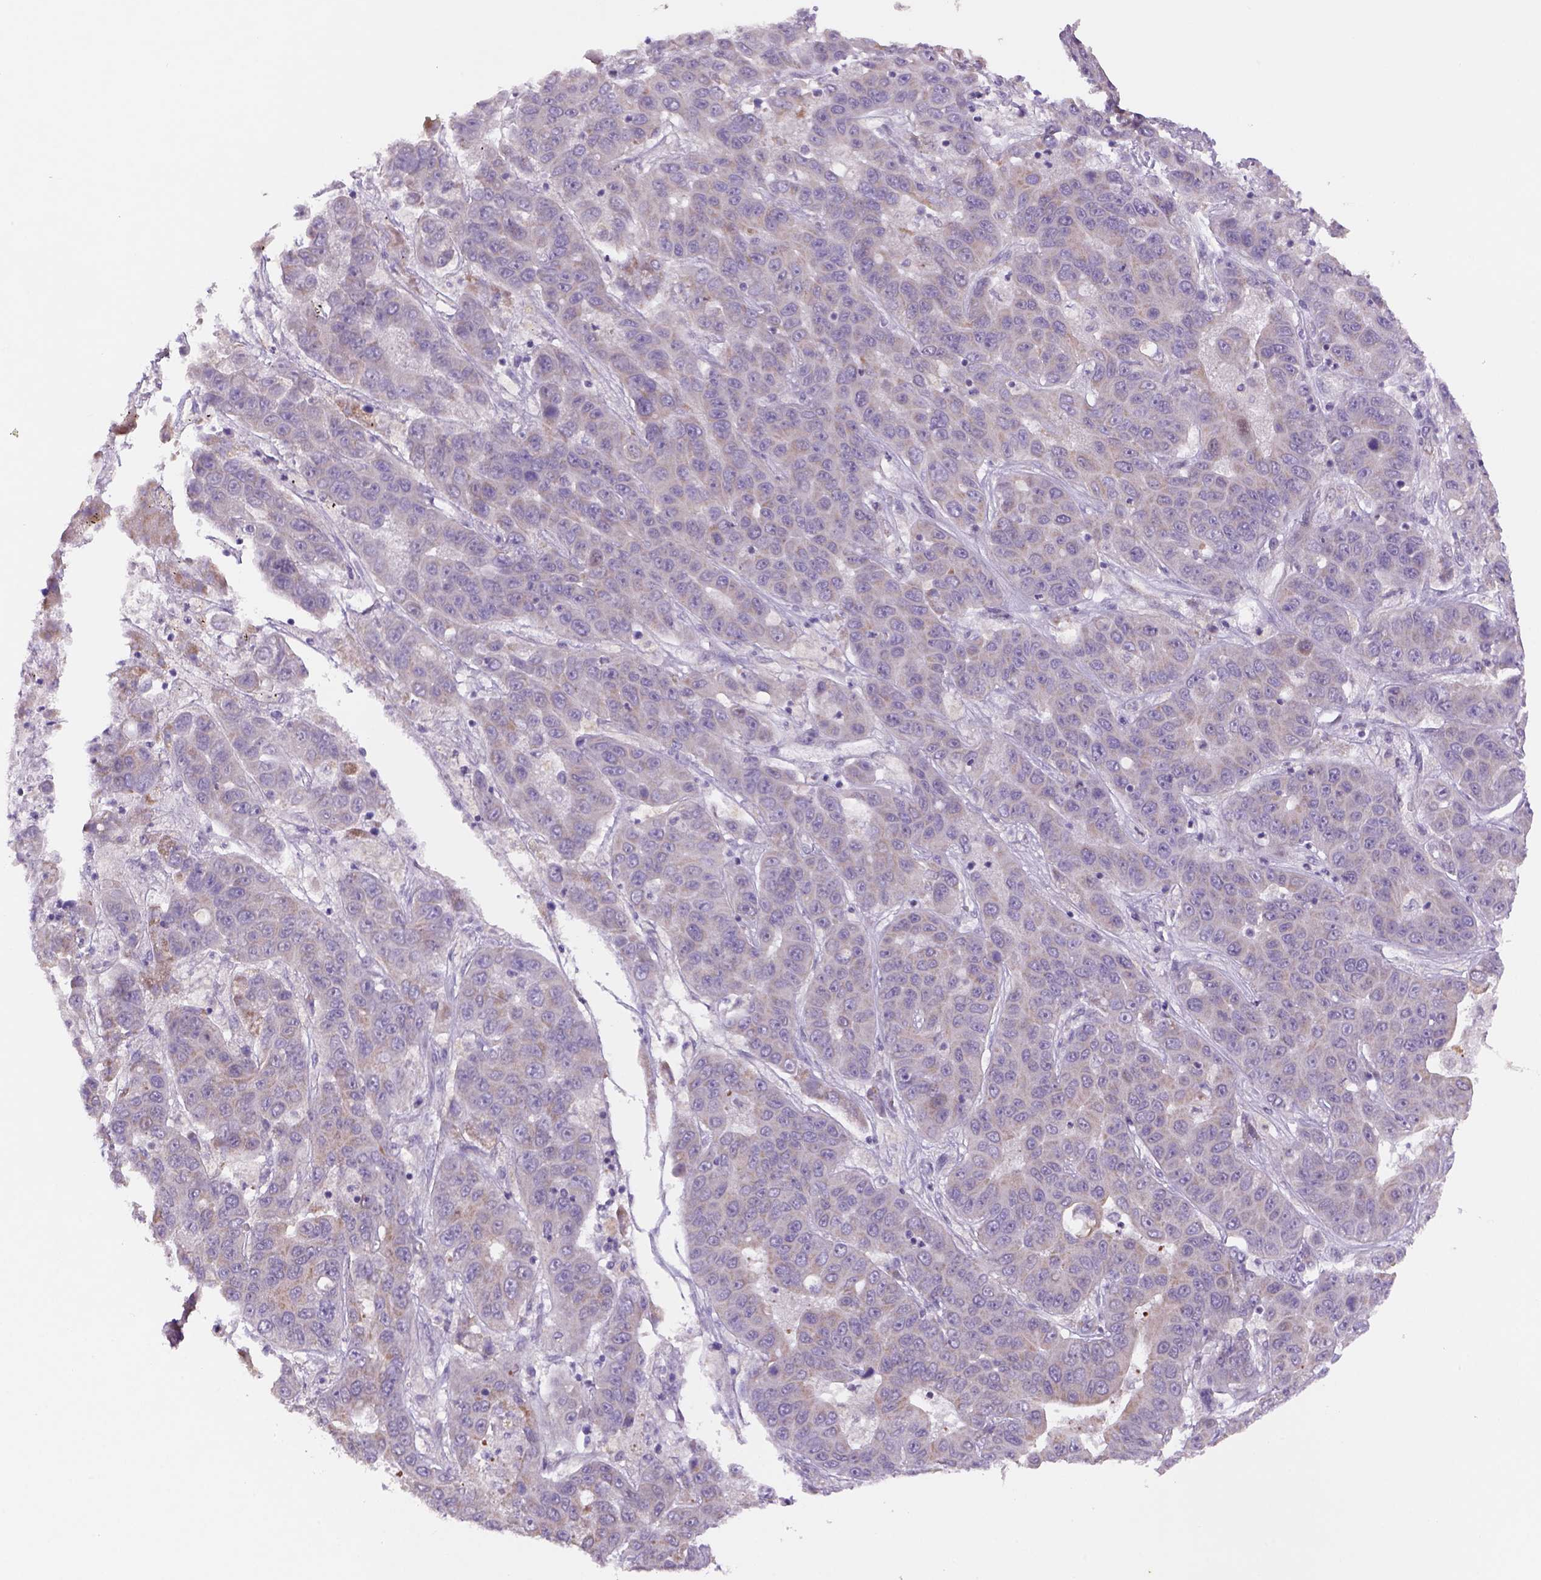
{"staining": {"intensity": "weak", "quantity": "<25%", "location": "cytoplasmic/membranous"}, "tissue": "liver cancer", "cell_type": "Tumor cells", "image_type": "cancer", "snomed": [{"axis": "morphology", "description": "Cholangiocarcinoma"}, {"axis": "topography", "description": "Liver"}], "caption": "IHC image of human liver cholangiocarcinoma stained for a protein (brown), which exhibits no positivity in tumor cells.", "gene": "ADGRV1", "patient": {"sex": "female", "age": 52}}